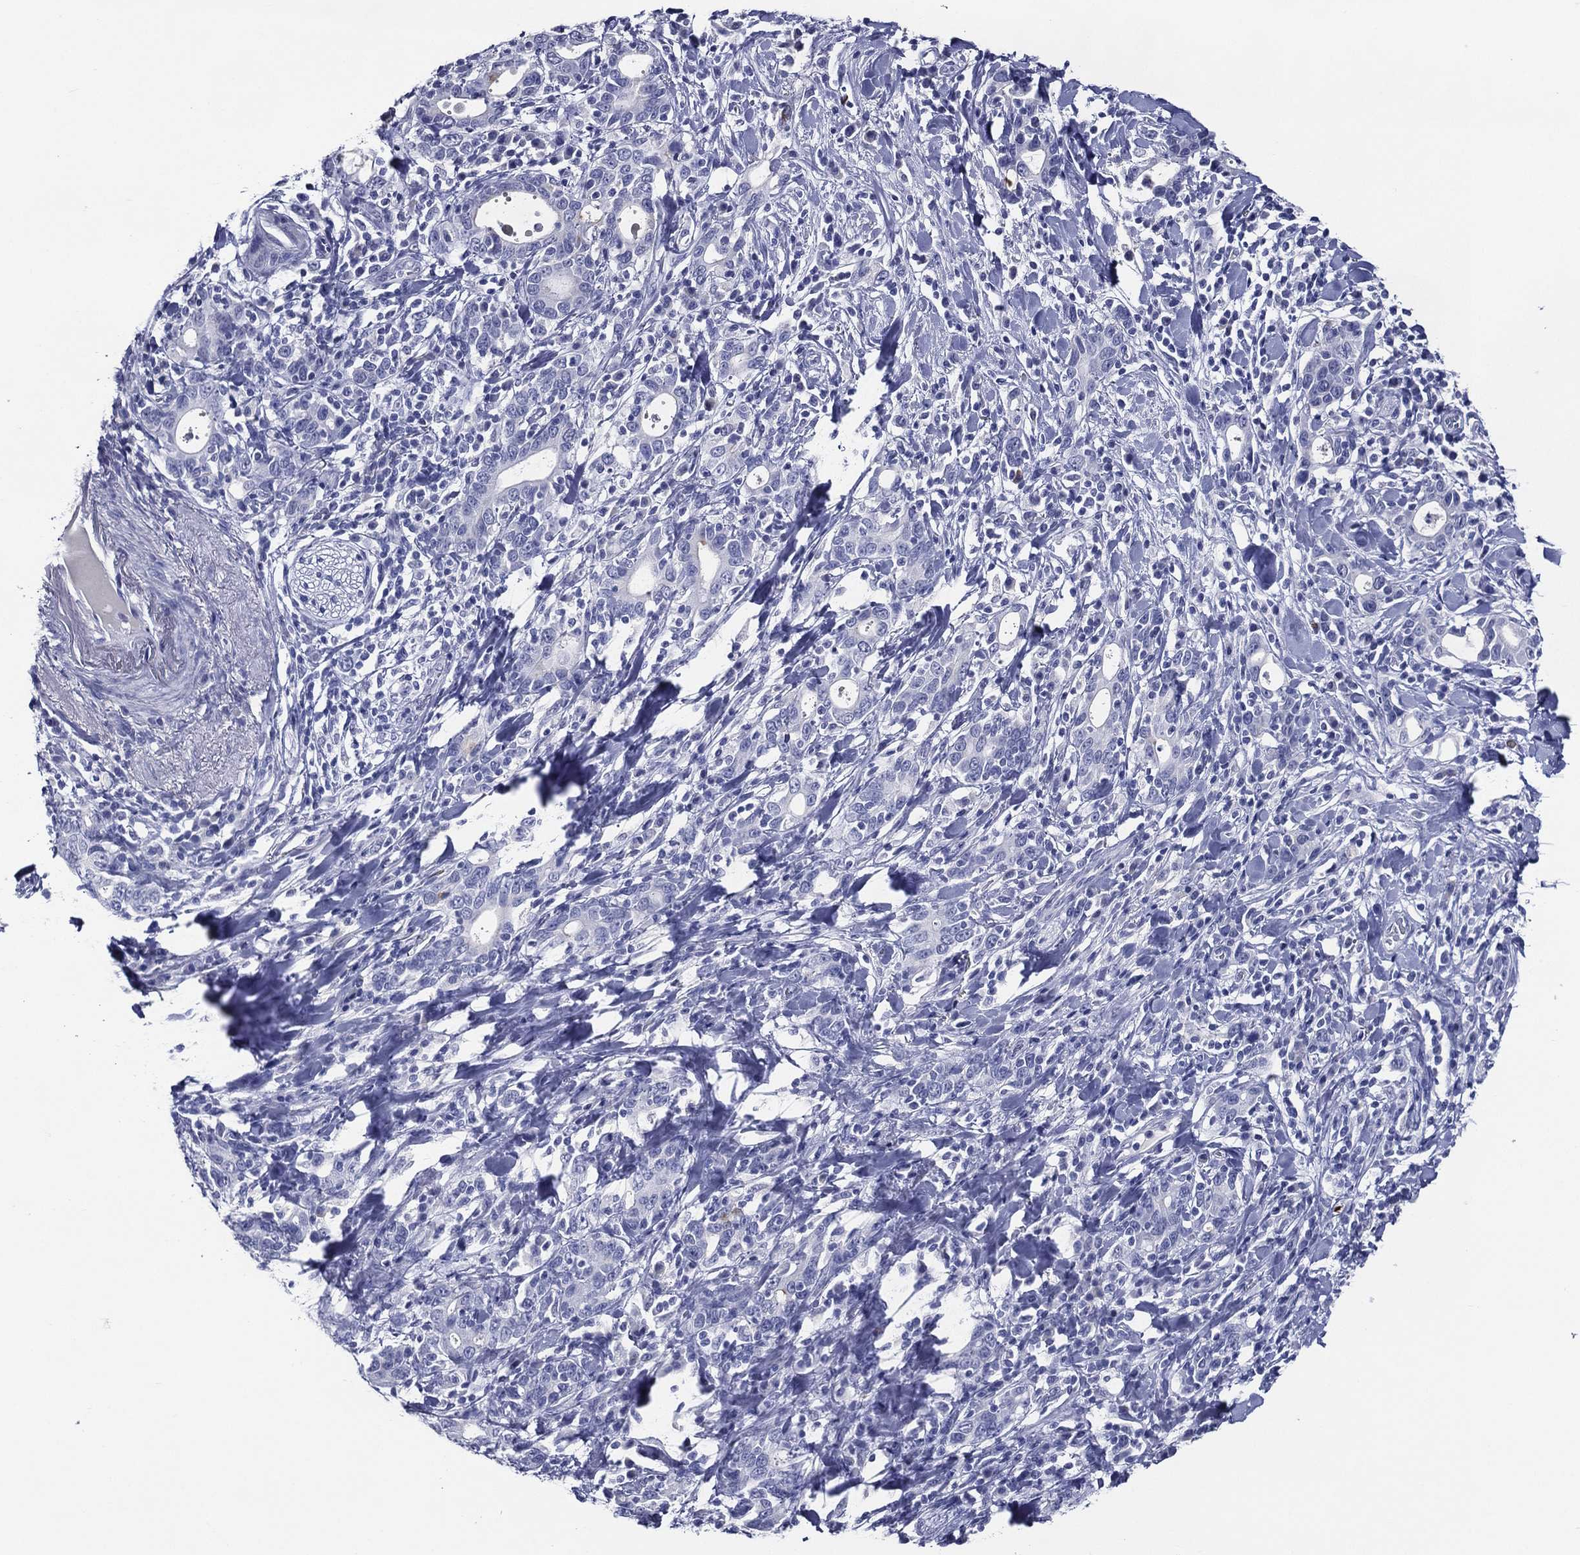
{"staining": {"intensity": "negative", "quantity": "none", "location": "none"}, "tissue": "stomach cancer", "cell_type": "Tumor cells", "image_type": "cancer", "snomed": [{"axis": "morphology", "description": "Adenocarcinoma, NOS"}, {"axis": "topography", "description": "Stomach"}], "caption": "Tumor cells are negative for protein expression in human stomach adenocarcinoma.", "gene": "ACE2", "patient": {"sex": "male", "age": 79}}